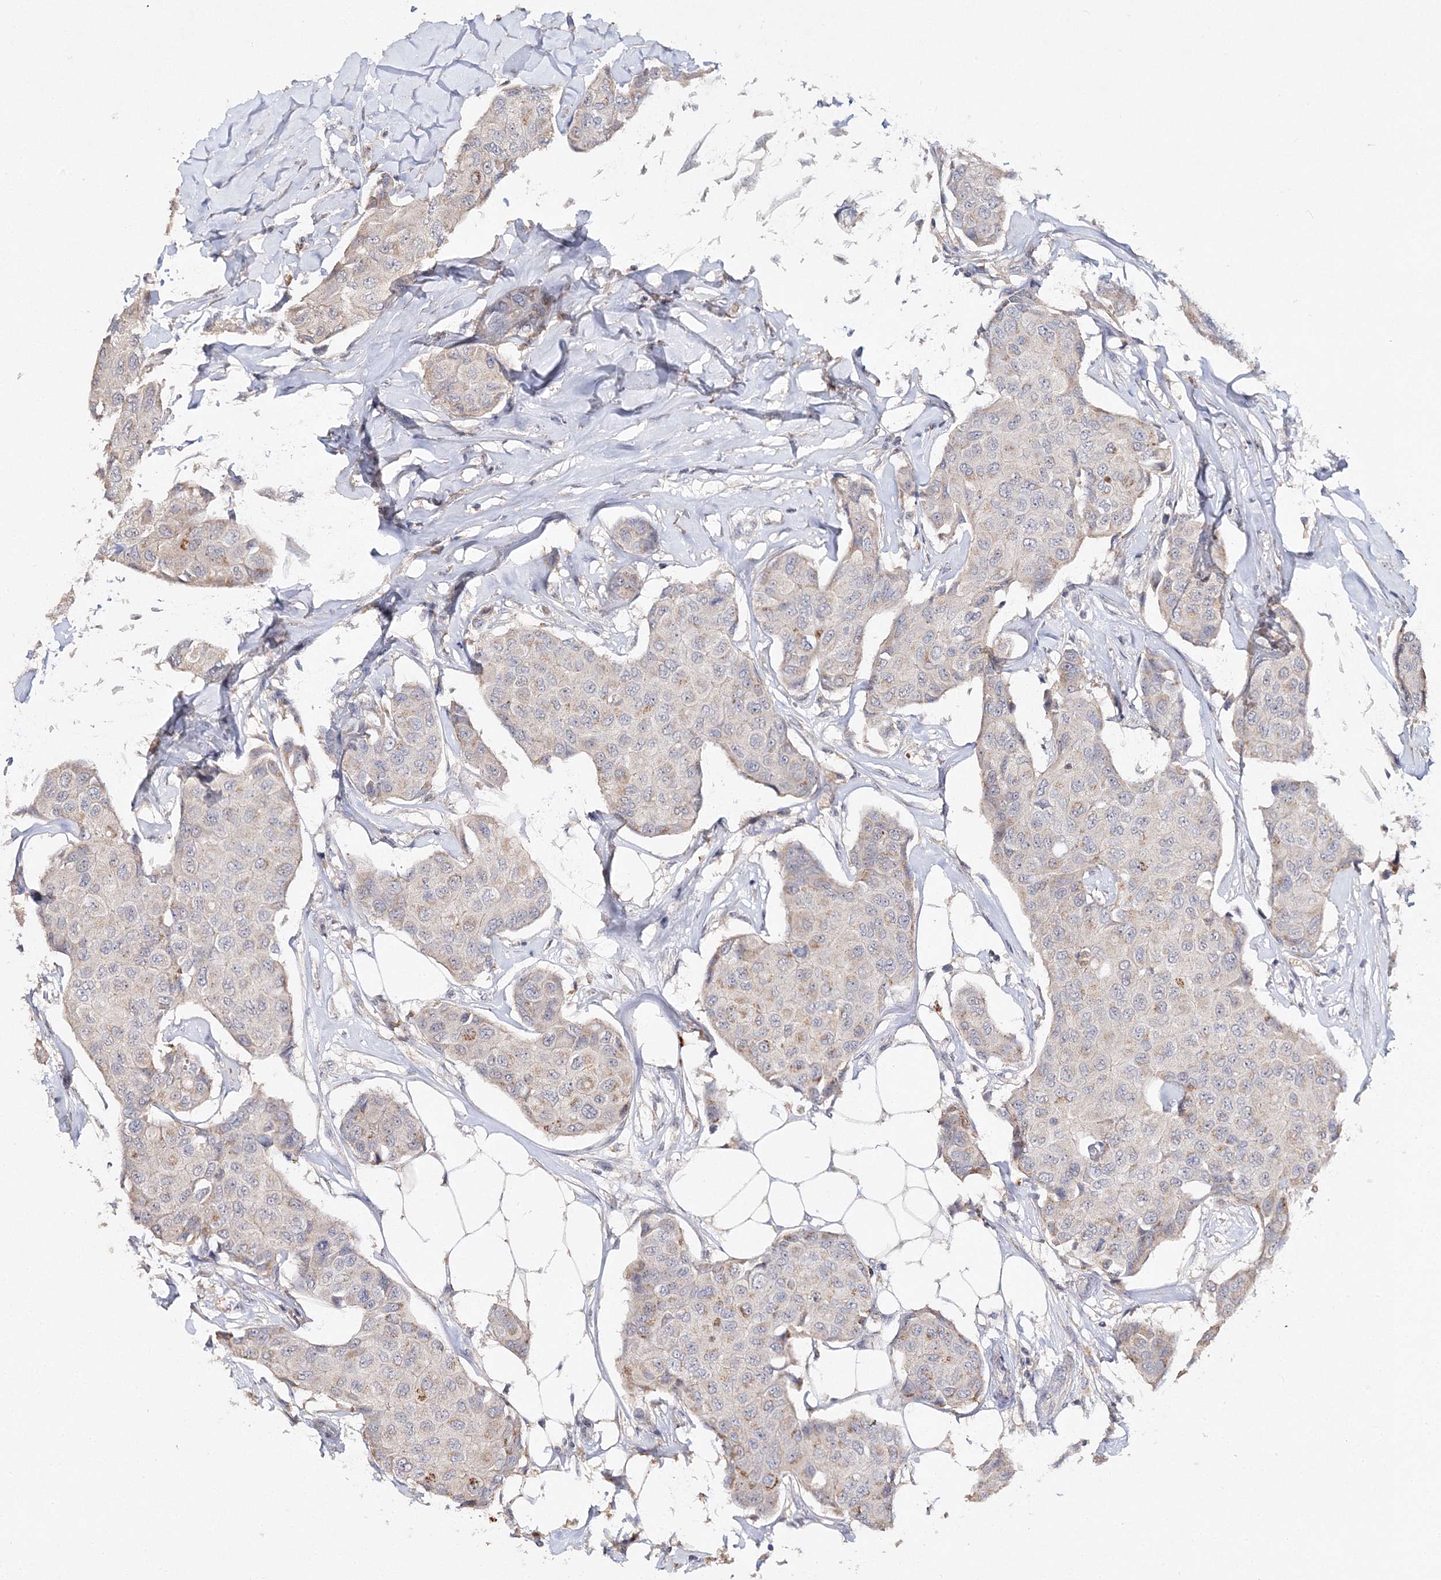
{"staining": {"intensity": "negative", "quantity": "none", "location": "none"}, "tissue": "breast cancer", "cell_type": "Tumor cells", "image_type": "cancer", "snomed": [{"axis": "morphology", "description": "Duct carcinoma"}, {"axis": "topography", "description": "Breast"}], "caption": "A photomicrograph of human breast cancer is negative for staining in tumor cells.", "gene": "GJB5", "patient": {"sex": "female", "age": 80}}